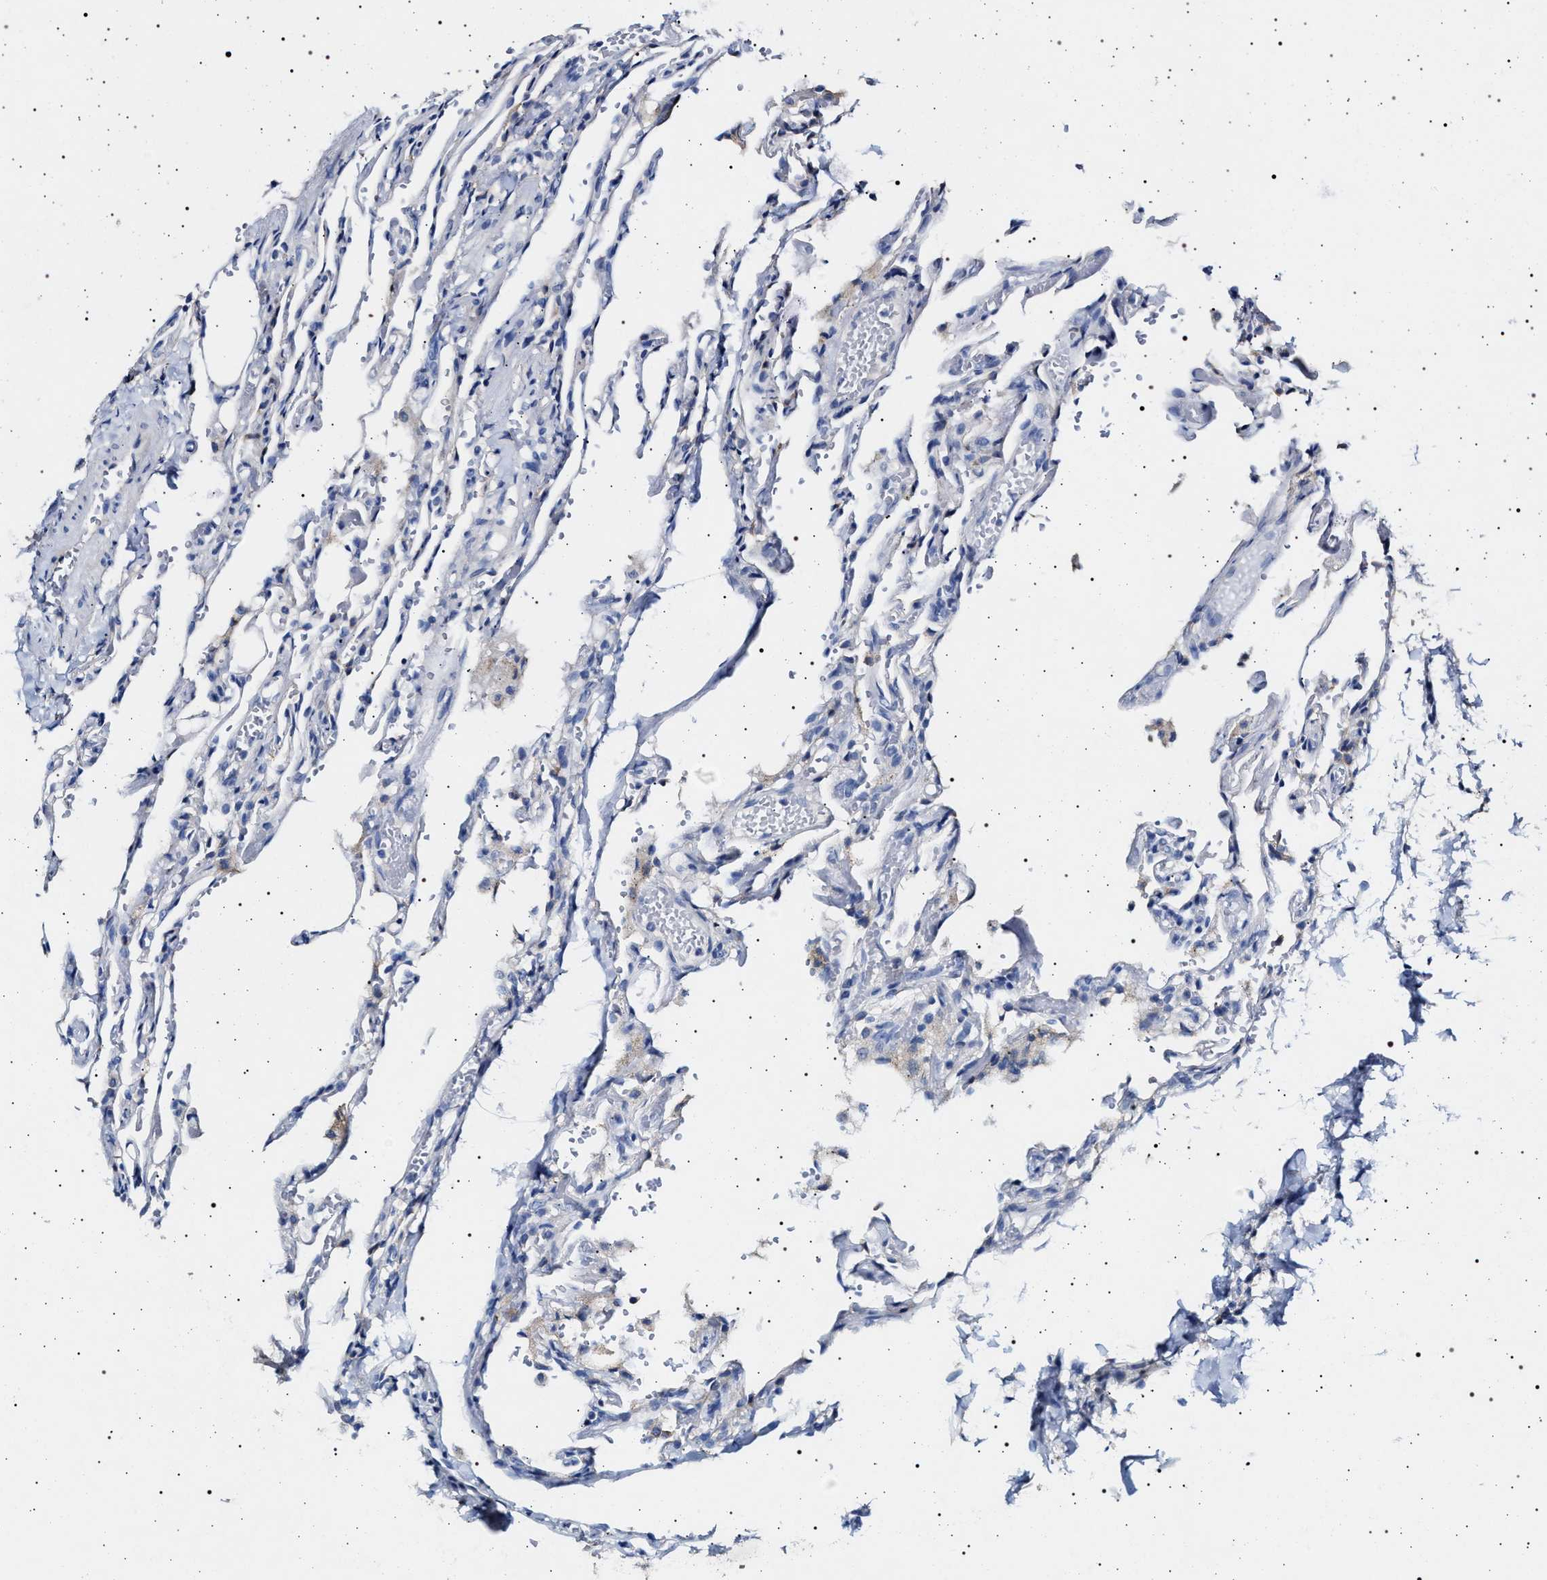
{"staining": {"intensity": "negative", "quantity": "none", "location": "none"}, "tissue": "lung", "cell_type": "Alveolar cells", "image_type": "normal", "snomed": [{"axis": "morphology", "description": "Normal tissue, NOS"}, {"axis": "topography", "description": "Lung"}], "caption": "IHC of normal human lung exhibits no staining in alveolar cells. (DAB (3,3'-diaminobenzidine) immunohistochemistry, high magnification).", "gene": "NAALADL2", "patient": {"sex": "male", "age": 21}}